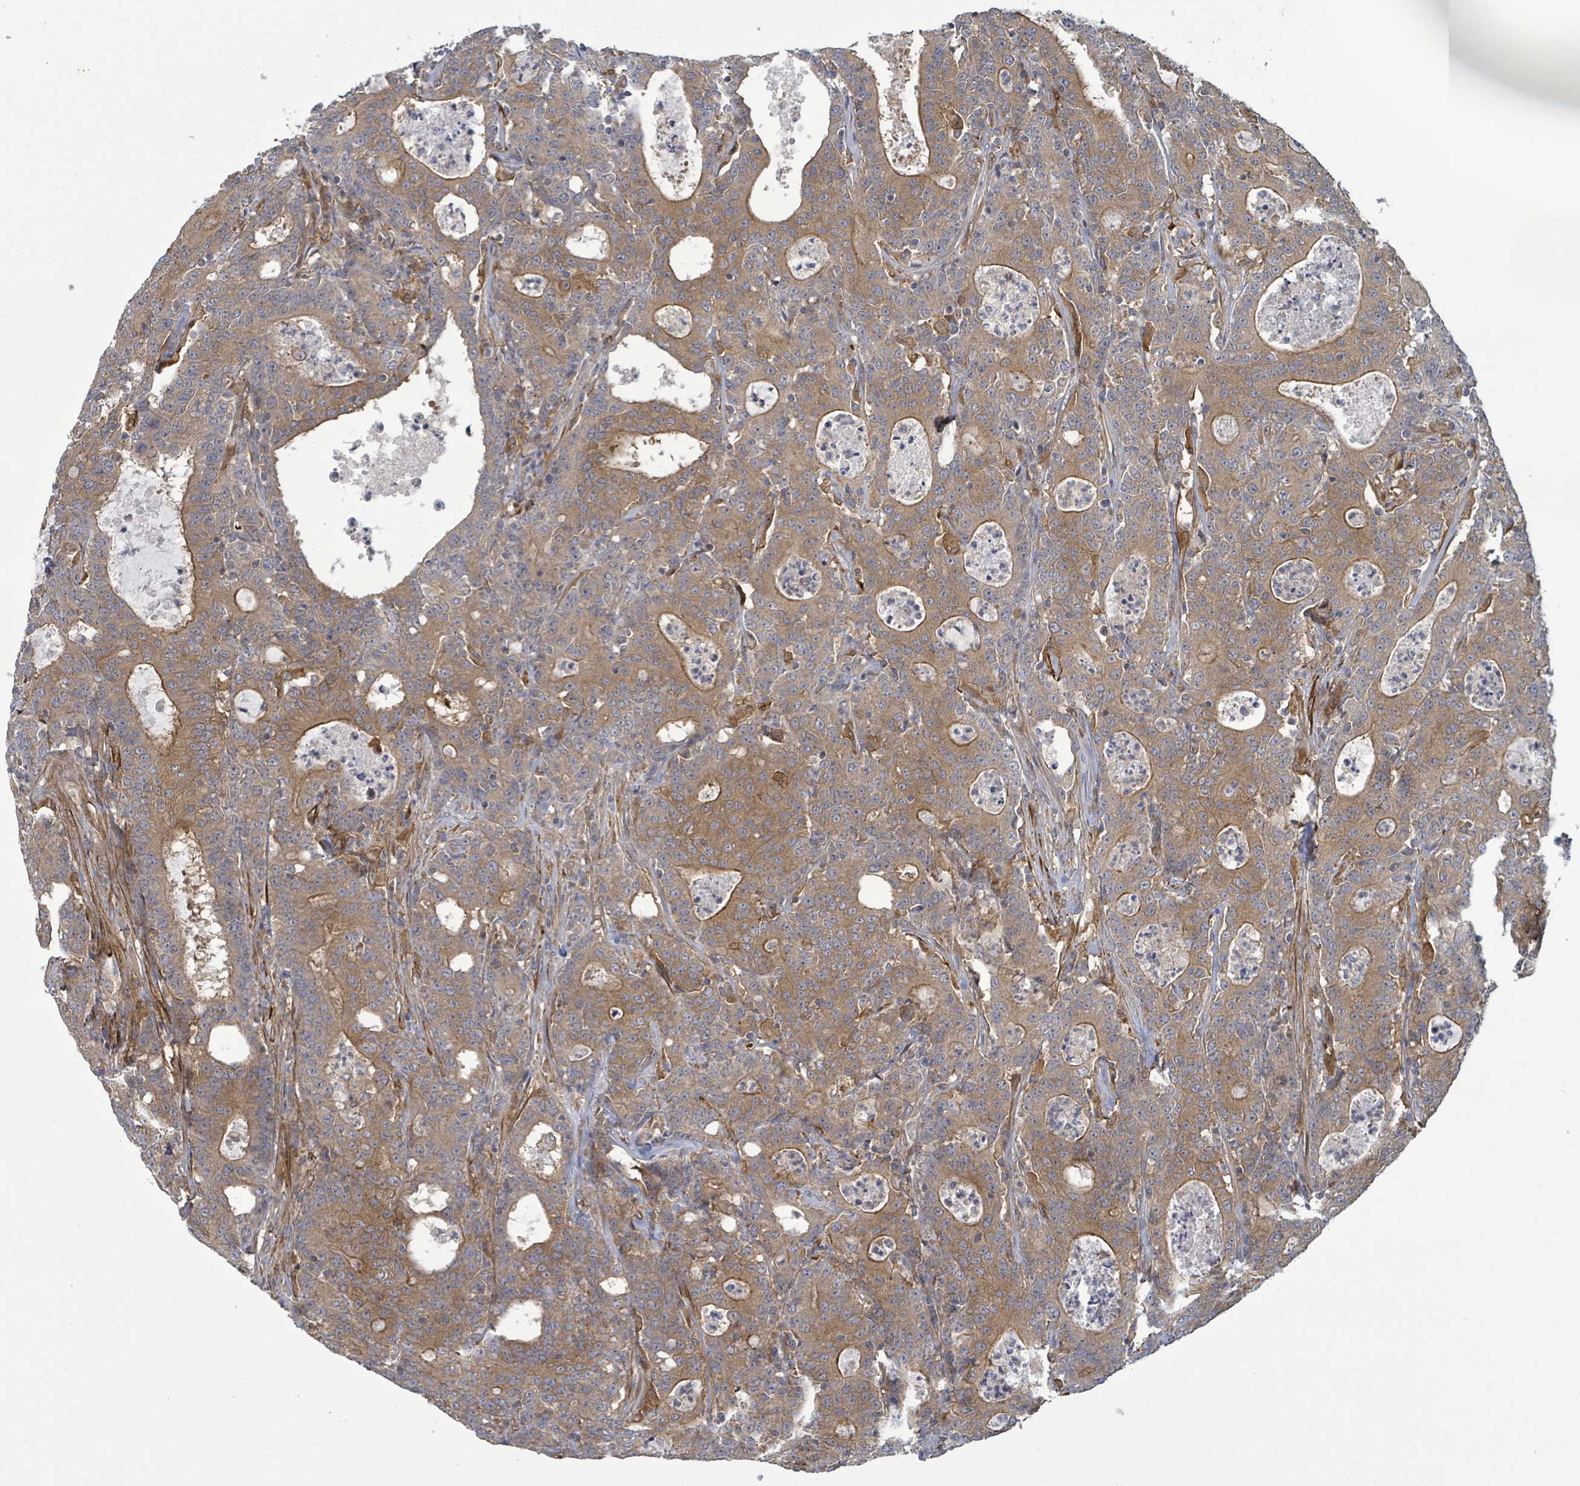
{"staining": {"intensity": "moderate", "quantity": ">75%", "location": "cytoplasmic/membranous"}, "tissue": "colorectal cancer", "cell_type": "Tumor cells", "image_type": "cancer", "snomed": [{"axis": "morphology", "description": "Adenocarcinoma, NOS"}, {"axis": "topography", "description": "Colon"}], "caption": "Adenocarcinoma (colorectal) tissue reveals moderate cytoplasmic/membranous staining in approximately >75% of tumor cells", "gene": "MAP3K6", "patient": {"sex": "male", "age": 83}}